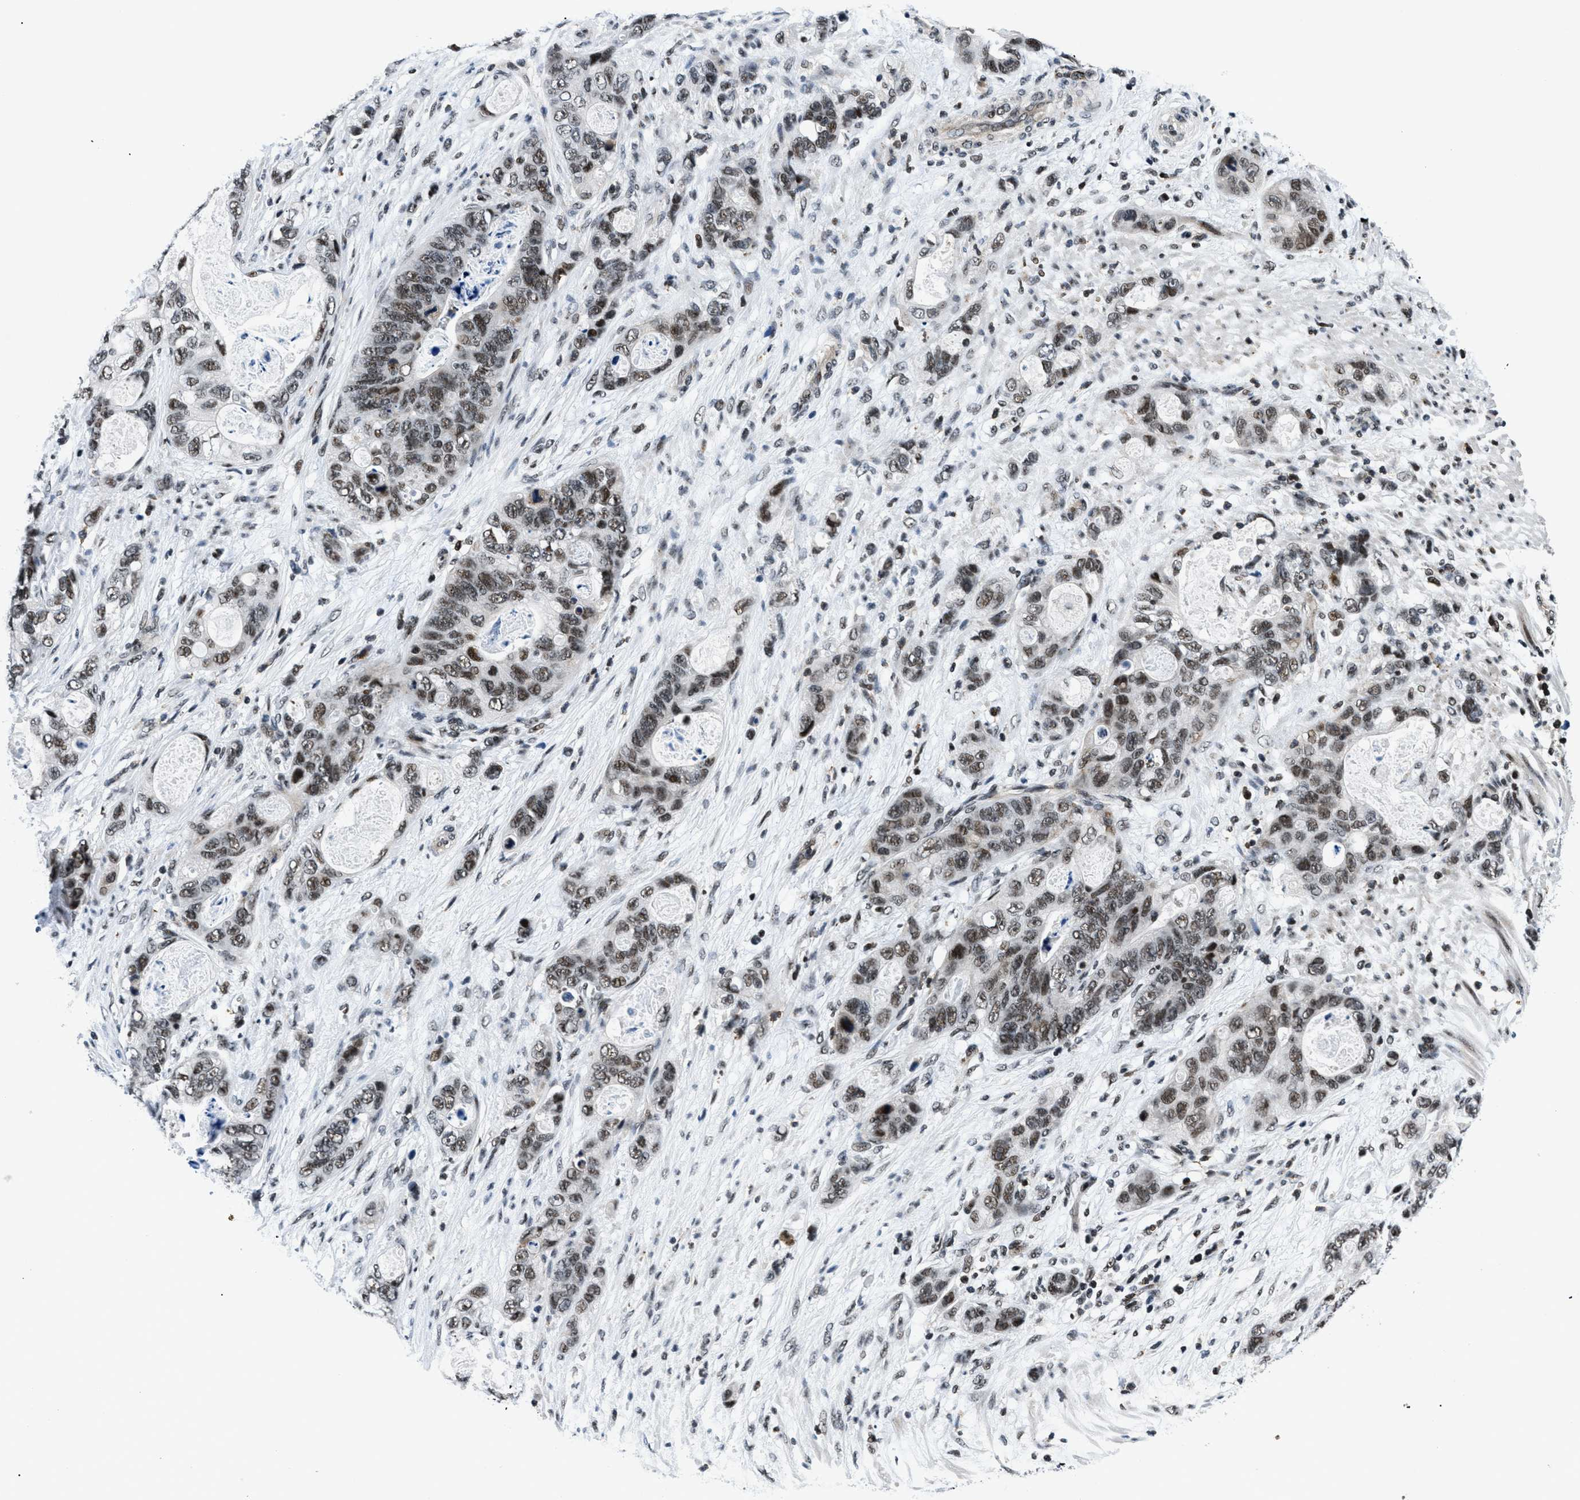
{"staining": {"intensity": "strong", "quantity": ">75%", "location": "nuclear"}, "tissue": "stomach cancer", "cell_type": "Tumor cells", "image_type": "cancer", "snomed": [{"axis": "morphology", "description": "Normal tissue, NOS"}, {"axis": "morphology", "description": "Adenocarcinoma, NOS"}, {"axis": "topography", "description": "Stomach"}], "caption": "About >75% of tumor cells in human stomach cancer display strong nuclear protein staining as visualized by brown immunohistochemical staining.", "gene": "SMARCB1", "patient": {"sex": "female", "age": 89}}